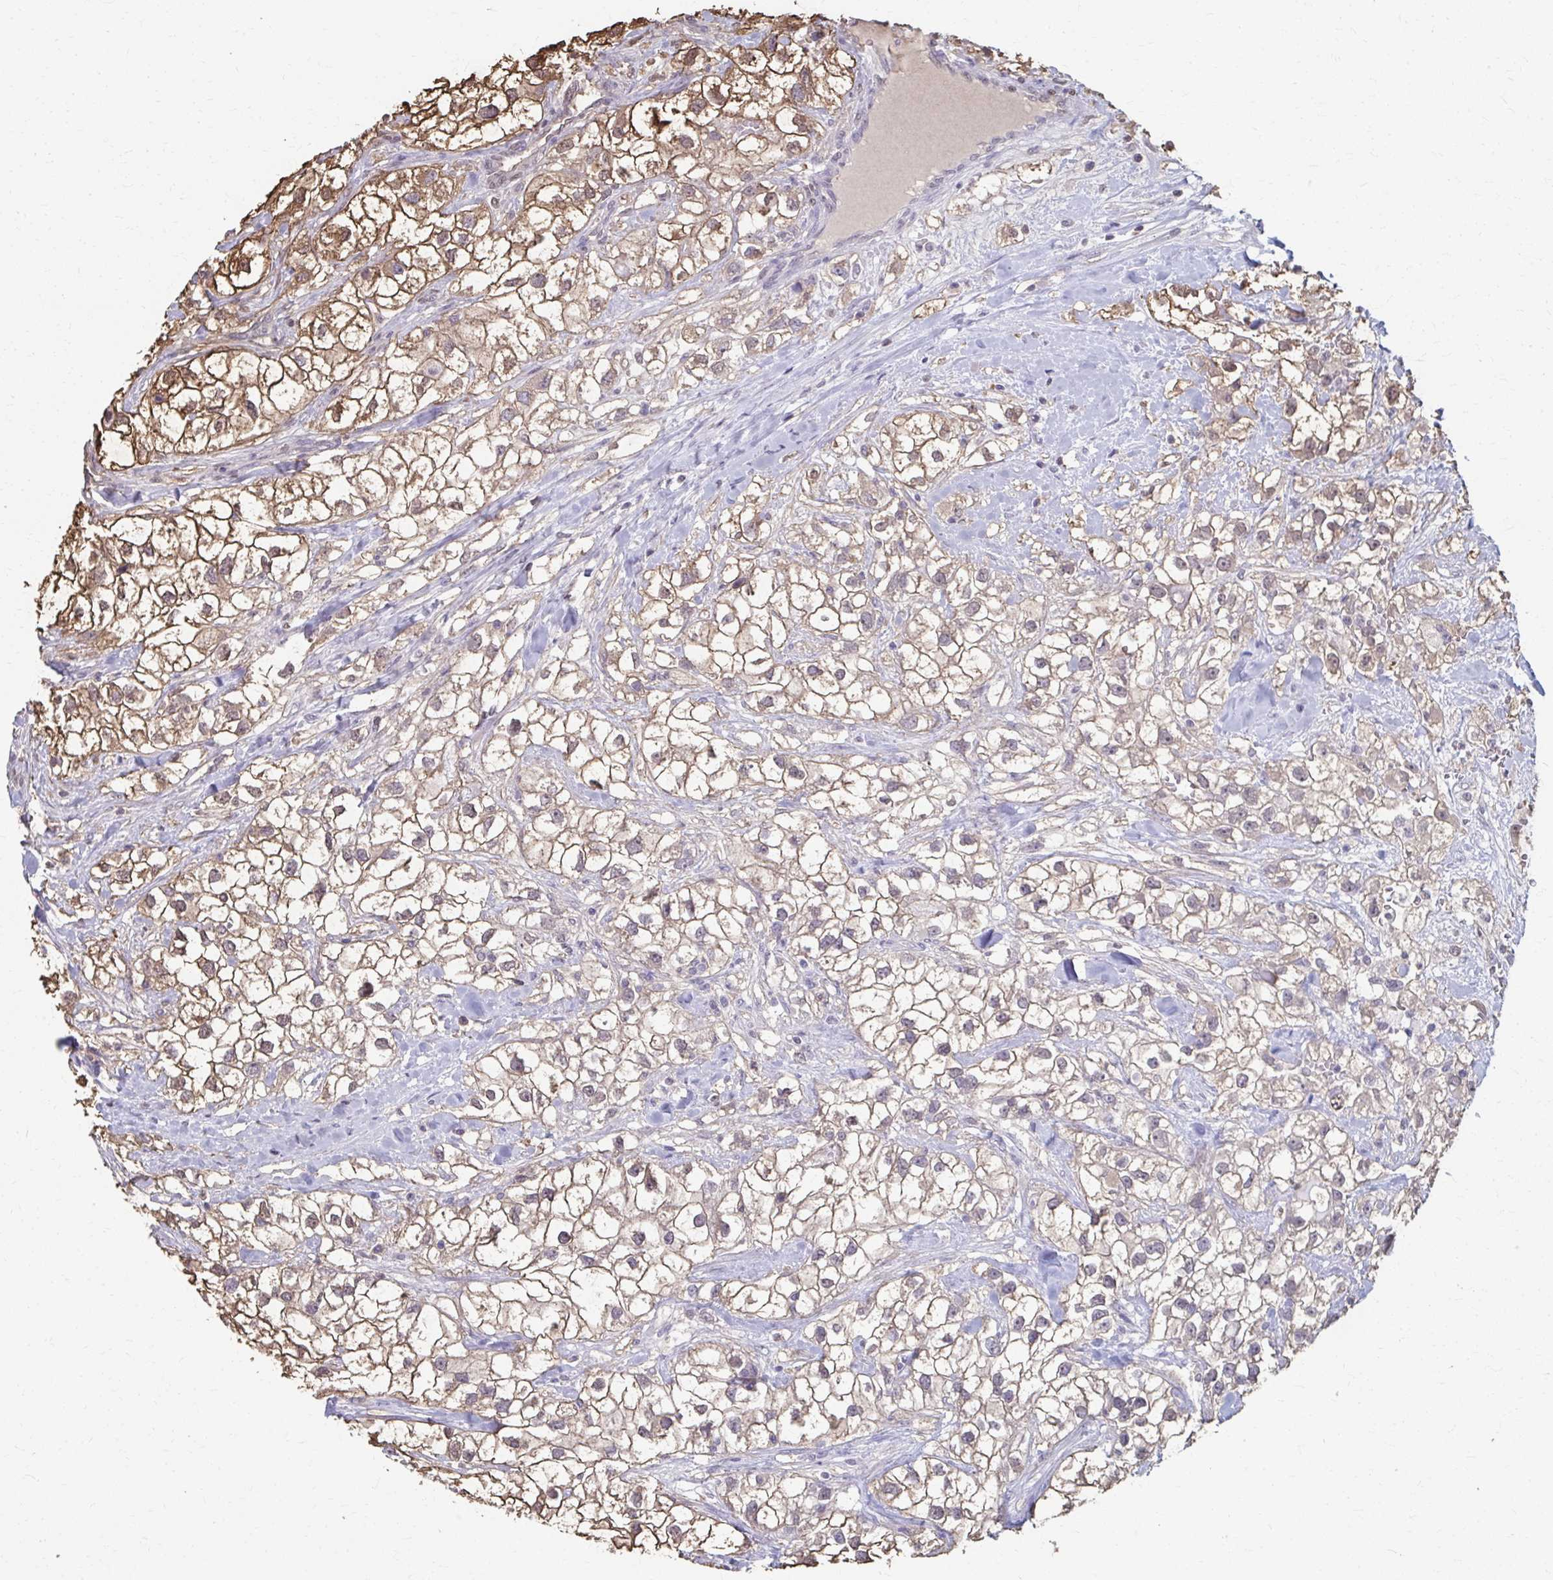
{"staining": {"intensity": "weak", "quantity": ">75%", "location": "cytoplasmic/membranous,nuclear"}, "tissue": "renal cancer", "cell_type": "Tumor cells", "image_type": "cancer", "snomed": [{"axis": "morphology", "description": "Adenocarcinoma, NOS"}, {"axis": "topography", "description": "Kidney"}], "caption": "The micrograph shows immunohistochemical staining of adenocarcinoma (renal). There is weak cytoplasmic/membranous and nuclear positivity is seen in approximately >75% of tumor cells.", "gene": "ING4", "patient": {"sex": "male", "age": 59}}